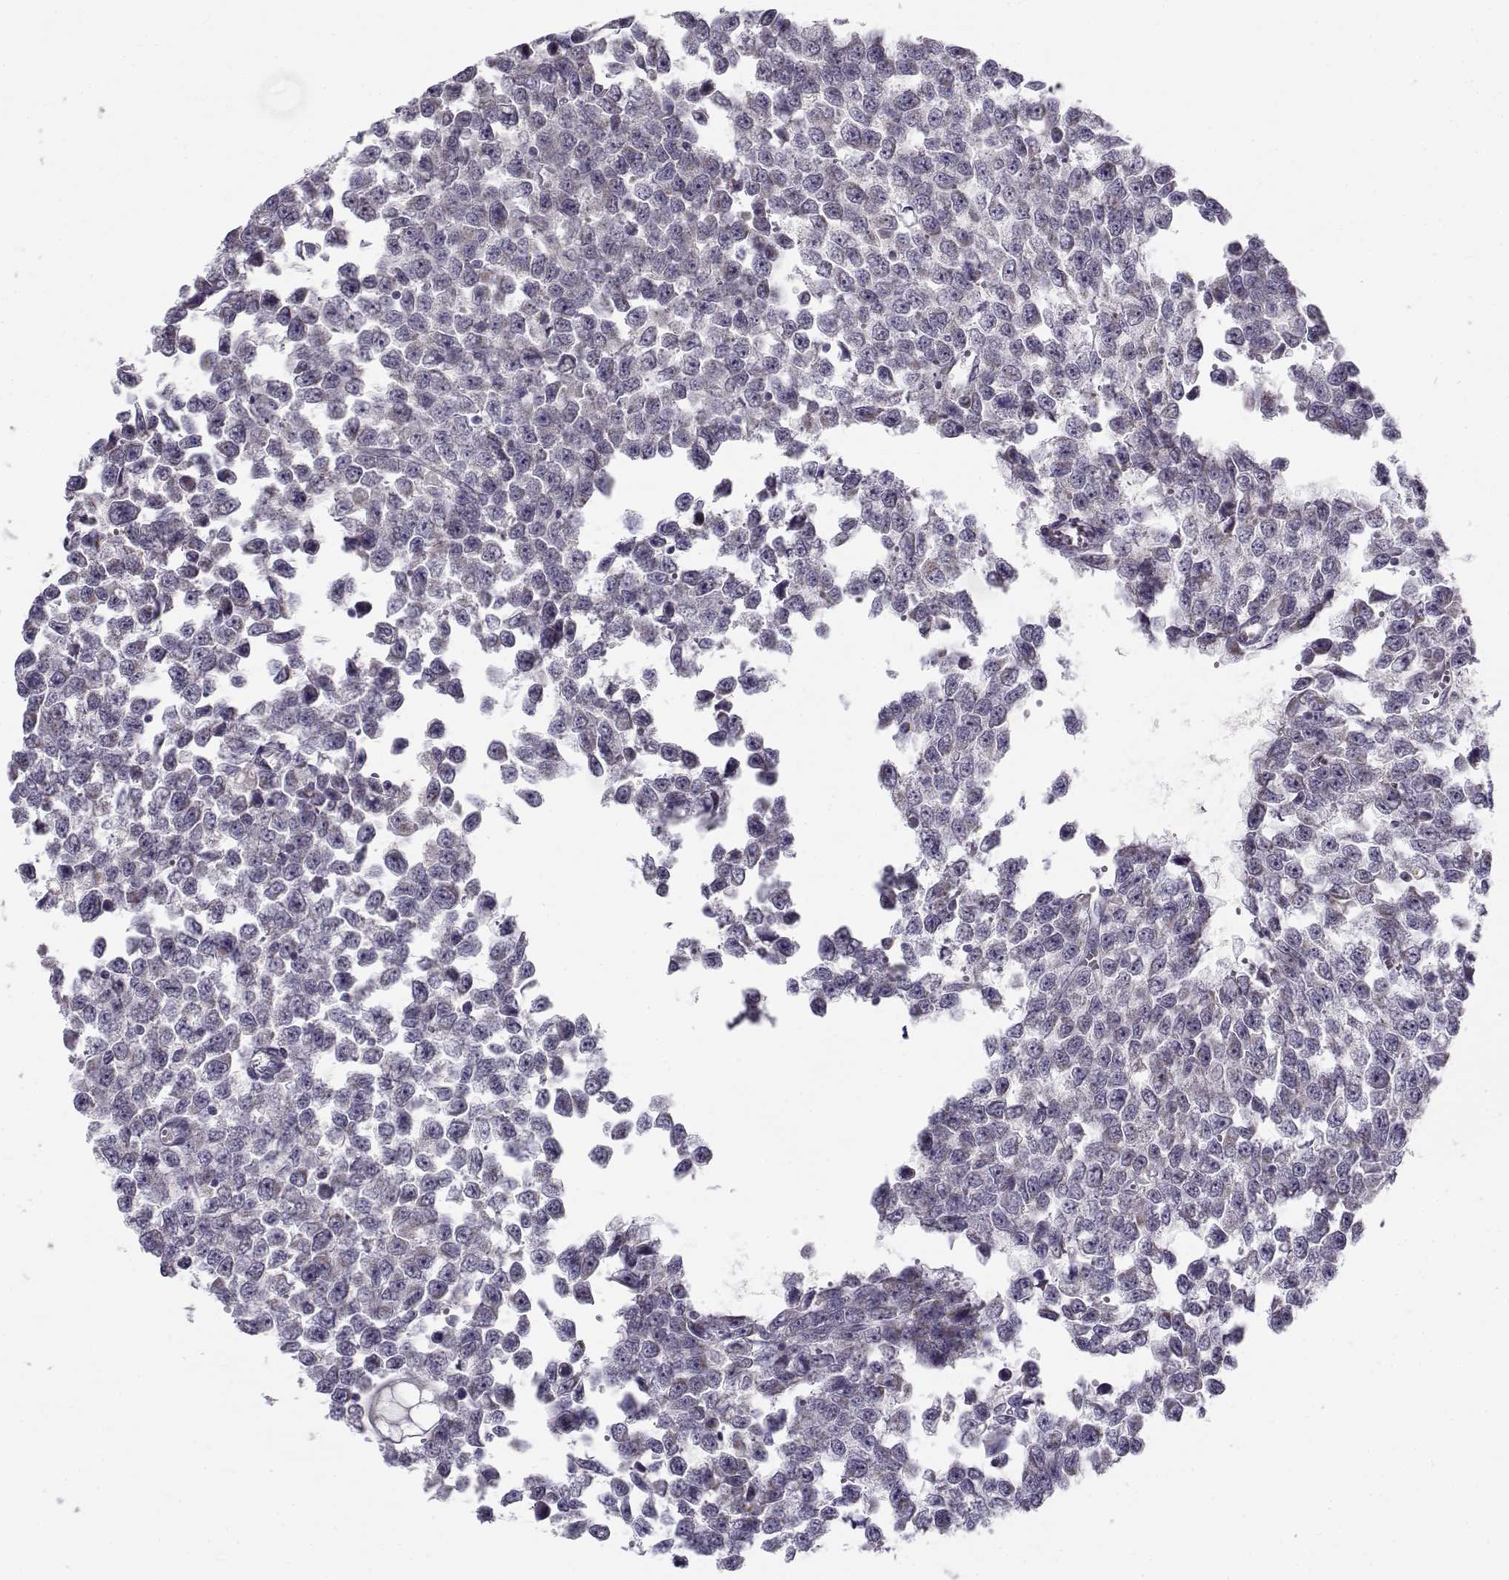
{"staining": {"intensity": "weak", "quantity": "25%-75%", "location": "cytoplasmic/membranous"}, "tissue": "testis cancer", "cell_type": "Tumor cells", "image_type": "cancer", "snomed": [{"axis": "morphology", "description": "Normal tissue, NOS"}, {"axis": "morphology", "description": "Seminoma, NOS"}, {"axis": "topography", "description": "Testis"}, {"axis": "topography", "description": "Epididymis"}], "caption": "Immunohistochemistry of testis cancer (seminoma) reveals low levels of weak cytoplasmic/membranous positivity in approximately 25%-75% of tumor cells.", "gene": "SLC4A5", "patient": {"sex": "male", "age": 34}}